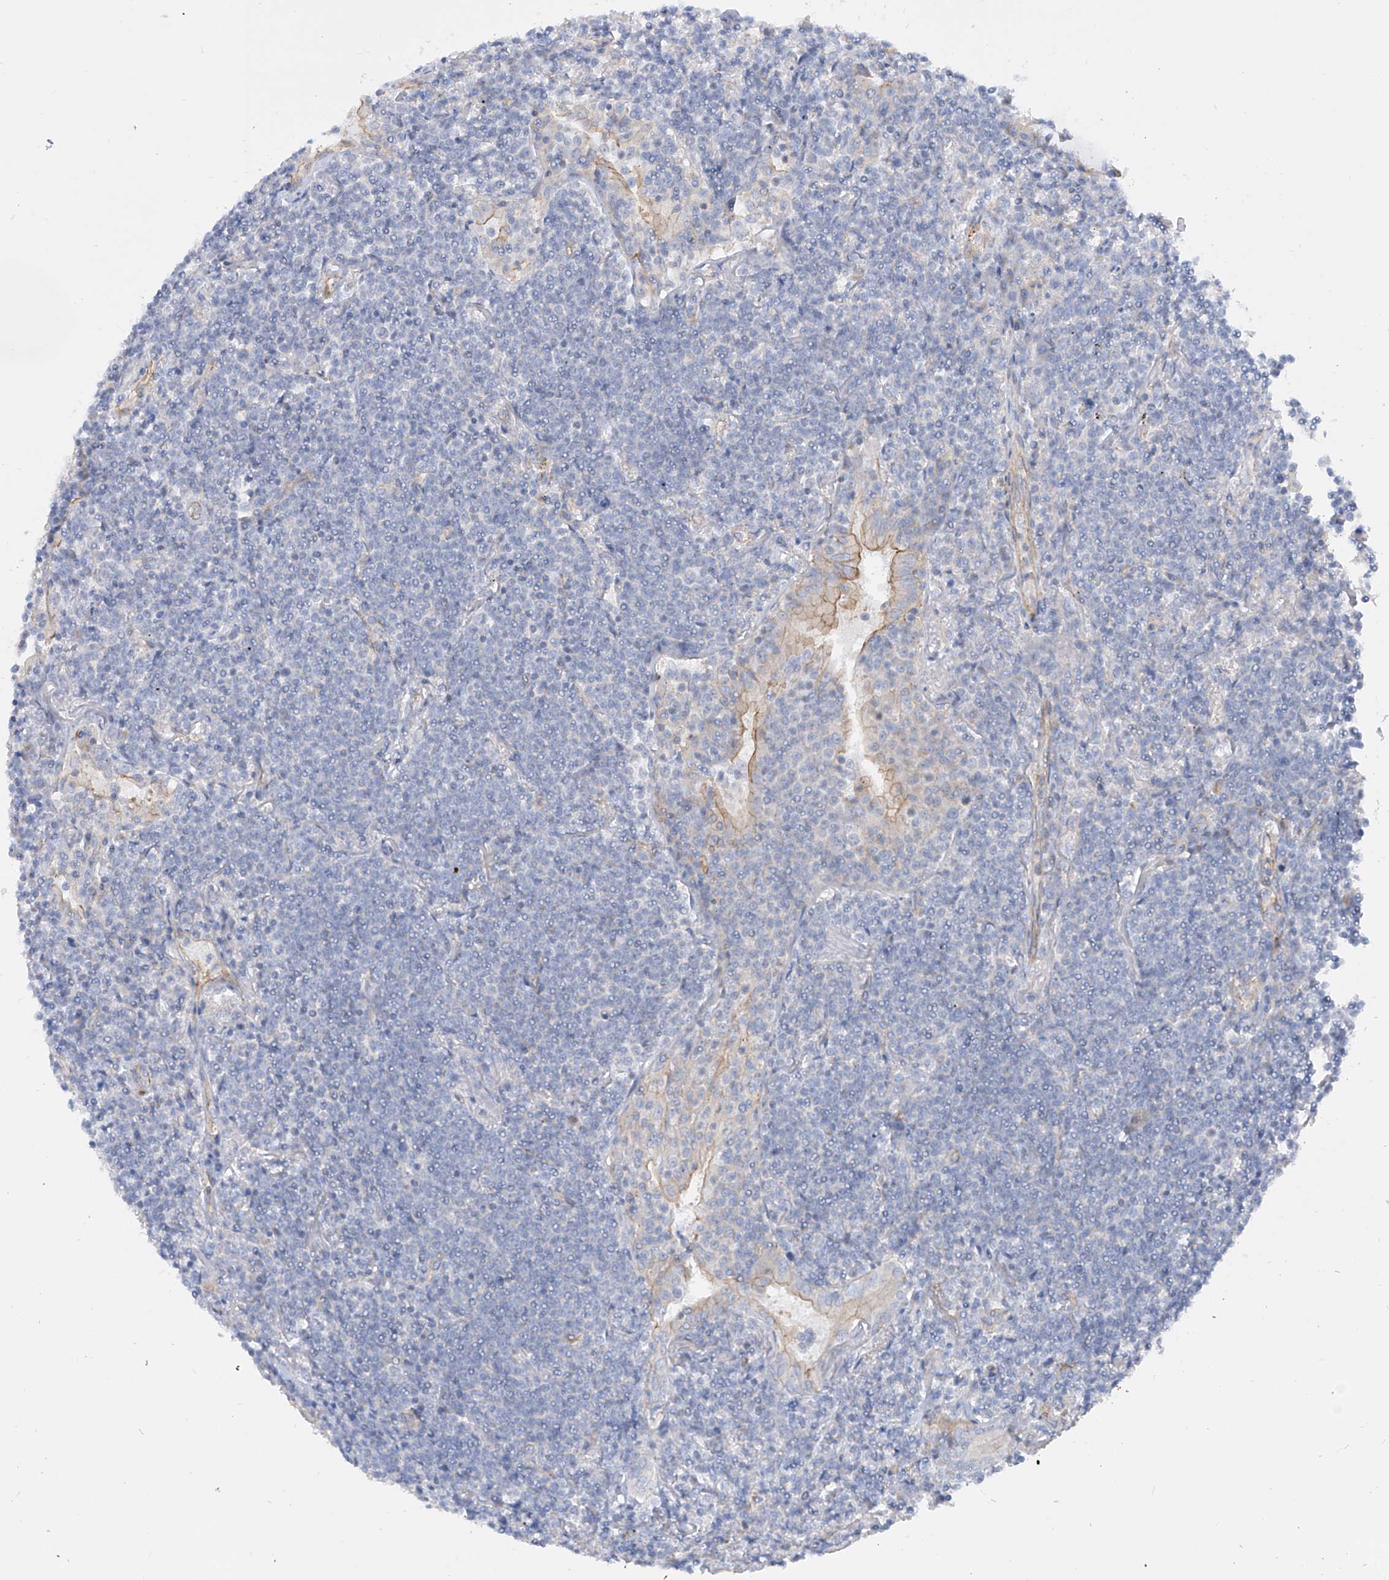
{"staining": {"intensity": "negative", "quantity": "none", "location": "none"}, "tissue": "lymphoma", "cell_type": "Tumor cells", "image_type": "cancer", "snomed": [{"axis": "morphology", "description": "Malignant lymphoma, non-Hodgkin's type, Low grade"}, {"axis": "topography", "description": "Lung"}], "caption": "Tumor cells show no significant staining in low-grade malignant lymphoma, non-Hodgkin's type.", "gene": "TMEM209", "patient": {"sex": "female", "age": 71}}